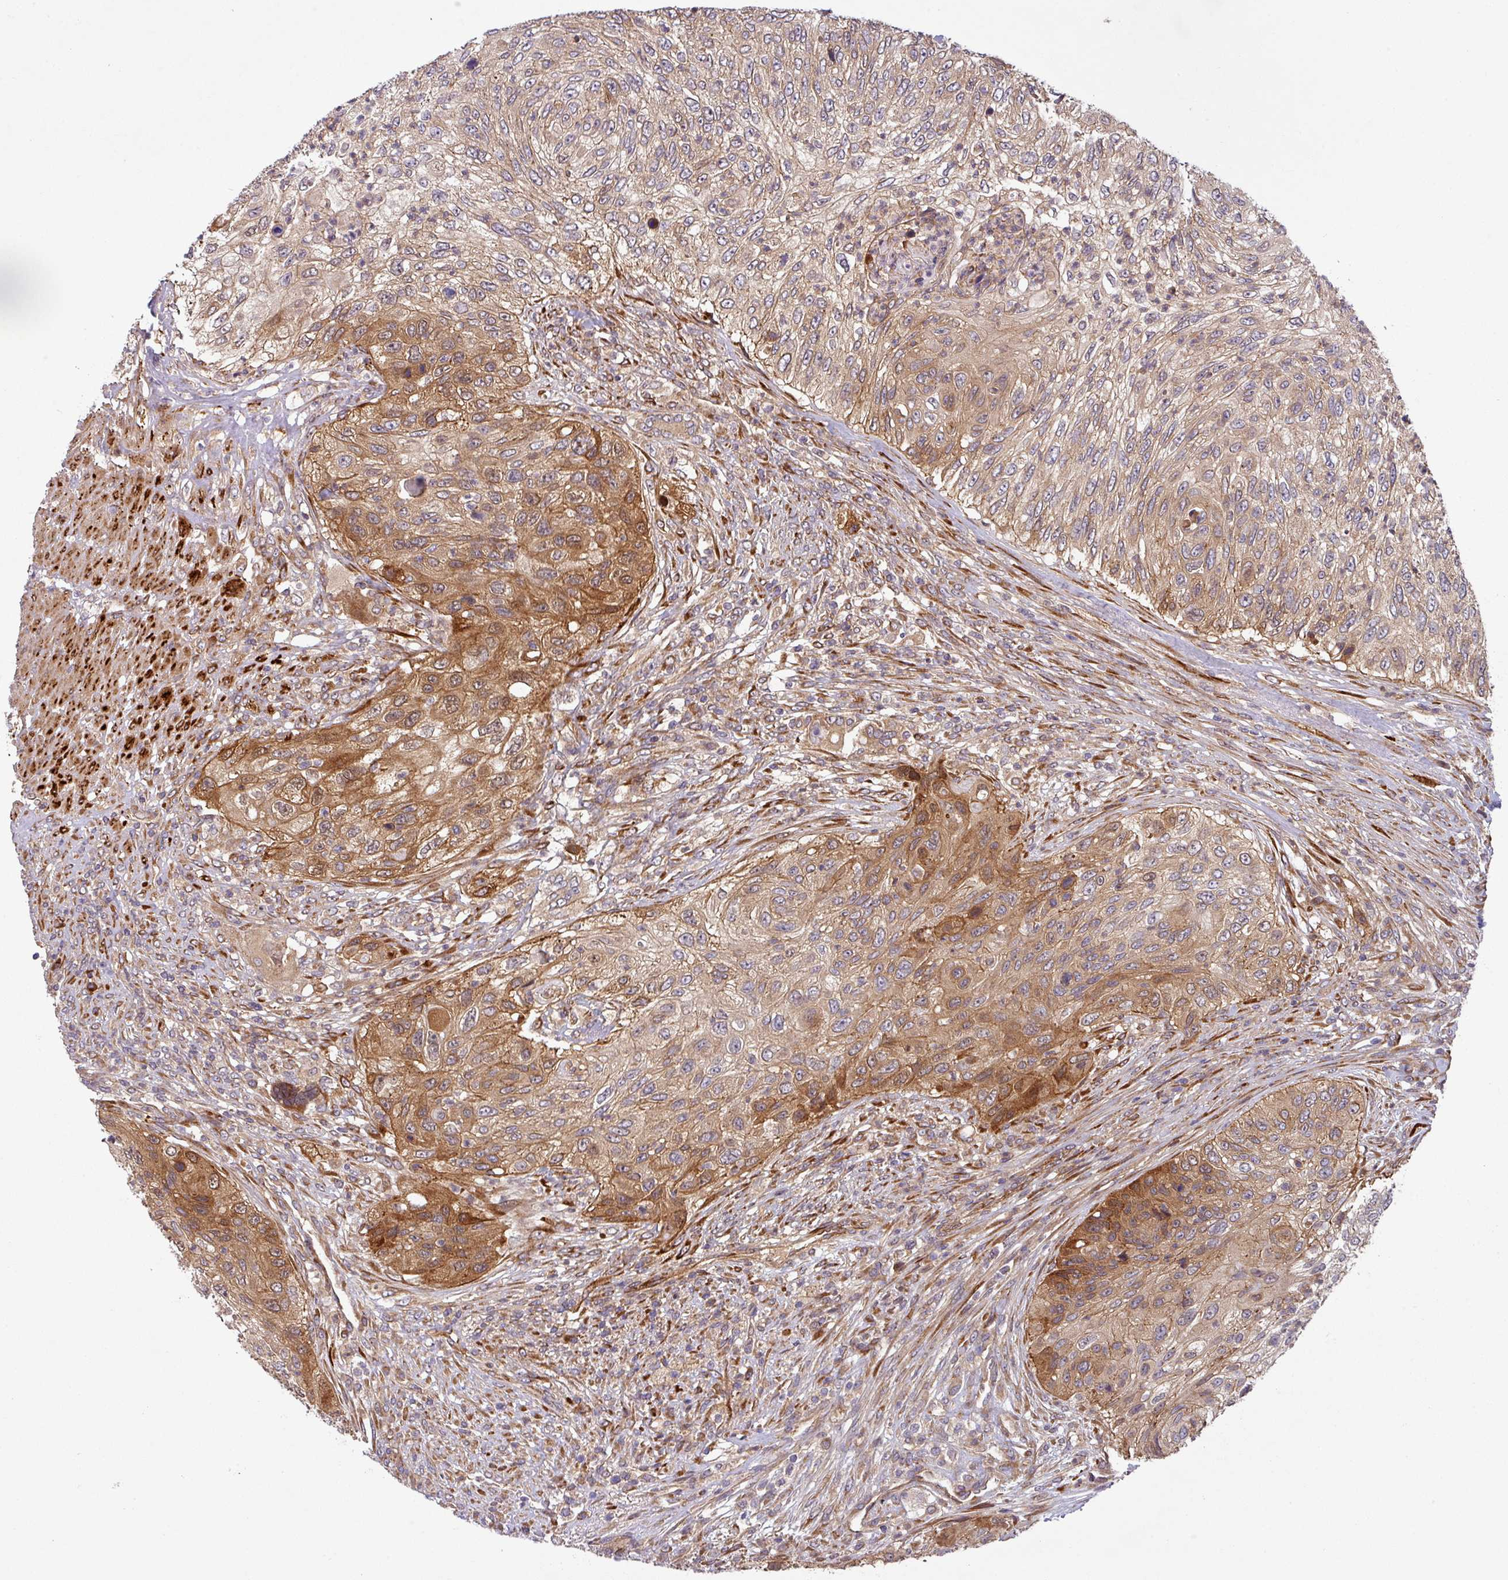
{"staining": {"intensity": "strong", "quantity": "25%-75%", "location": "cytoplasmic/membranous"}, "tissue": "urothelial cancer", "cell_type": "Tumor cells", "image_type": "cancer", "snomed": [{"axis": "morphology", "description": "Urothelial carcinoma, High grade"}, {"axis": "topography", "description": "Urinary bladder"}], "caption": "Urothelial carcinoma (high-grade) stained for a protein displays strong cytoplasmic/membranous positivity in tumor cells.", "gene": "ART1", "patient": {"sex": "female", "age": 60}}